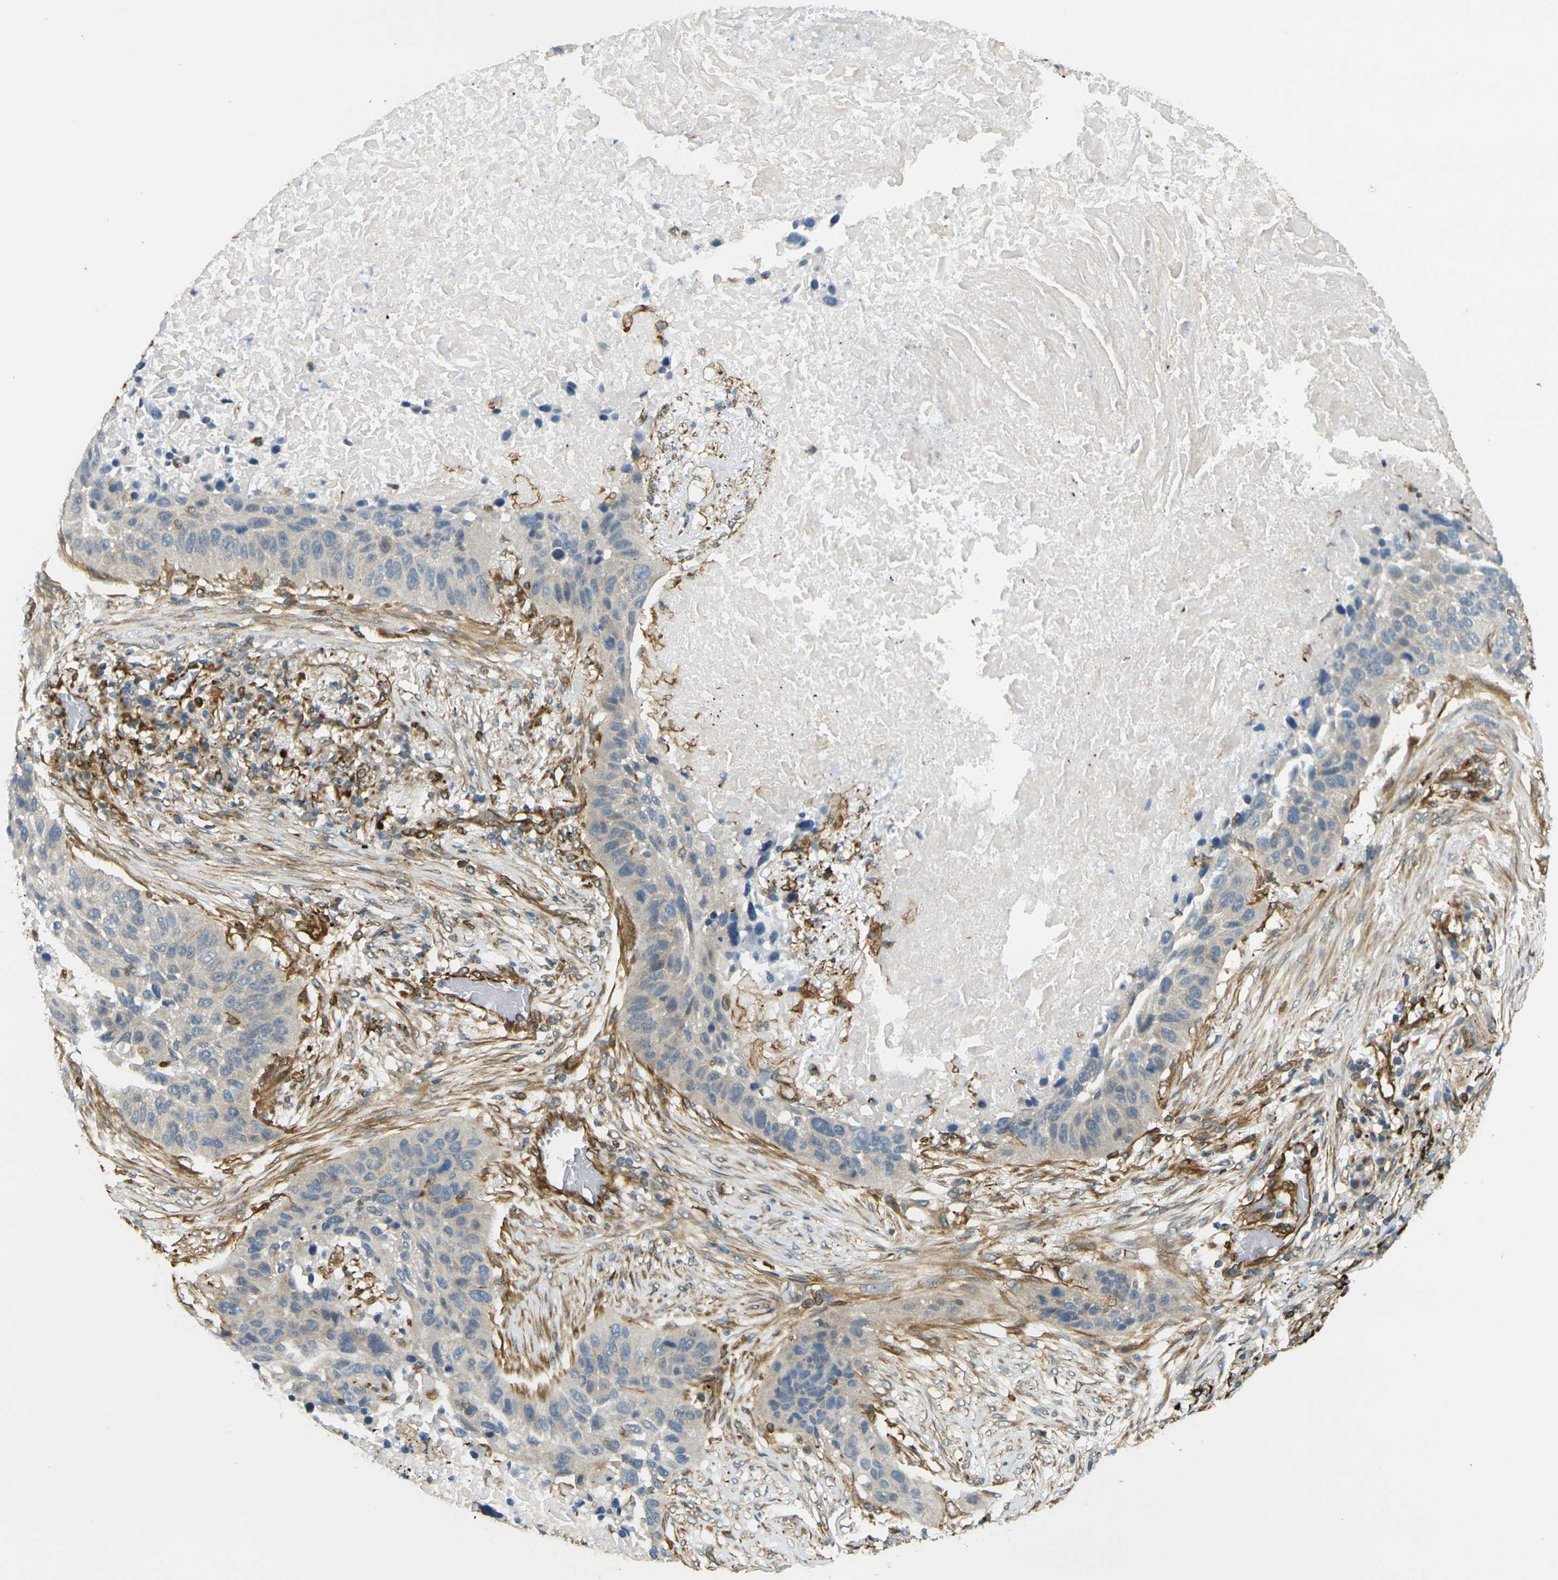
{"staining": {"intensity": "negative", "quantity": "none", "location": "none"}, "tissue": "lung cancer", "cell_type": "Tumor cells", "image_type": "cancer", "snomed": [{"axis": "morphology", "description": "Squamous cell carcinoma, NOS"}, {"axis": "topography", "description": "Lung"}], "caption": "The IHC photomicrograph has no significant positivity in tumor cells of lung squamous cell carcinoma tissue.", "gene": "CYTH3", "patient": {"sex": "male", "age": 57}}